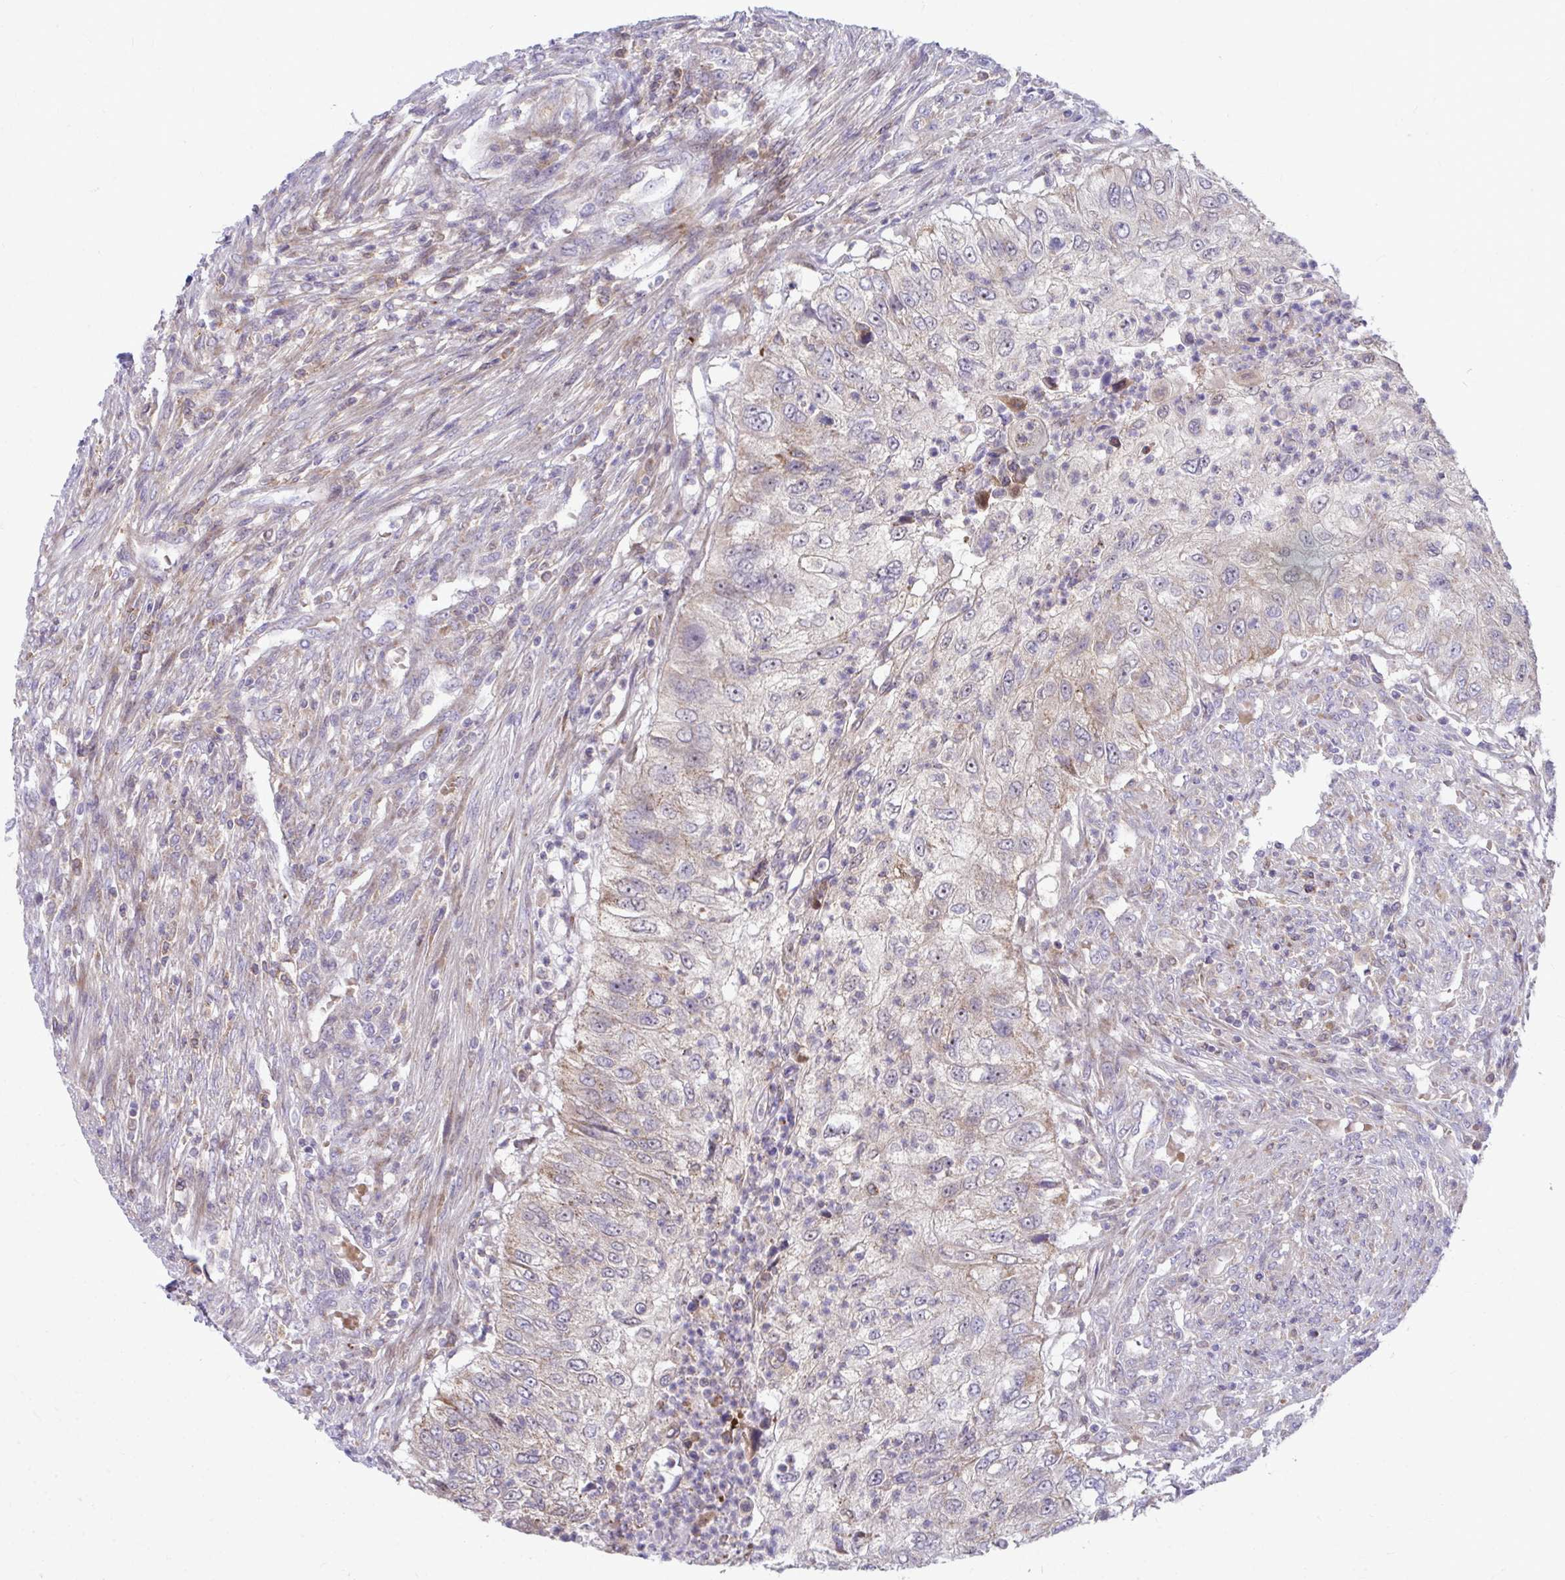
{"staining": {"intensity": "negative", "quantity": "none", "location": "none"}, "tissue": "urothelial cancer", "cell_type": "Tumor cells", "image_type": "cancer", "snomed": [{"axis": "morphology", "description": "Urothelial carcinoma, High grade"}, {"axis": "topography", "description": "Urinary bladder"}], "caption": "The image displays no significant positivity in tumor cells of urothelial cancer. The staining was performed using DAB (3,3'-diaminobenzidine) to visualize the protein expression in brown, while the nuclei were stained in blue with hematoxylin (Magnification: 20x).", "gene": "C16orf54", "patient": {"sex": "female", "age": 60}}